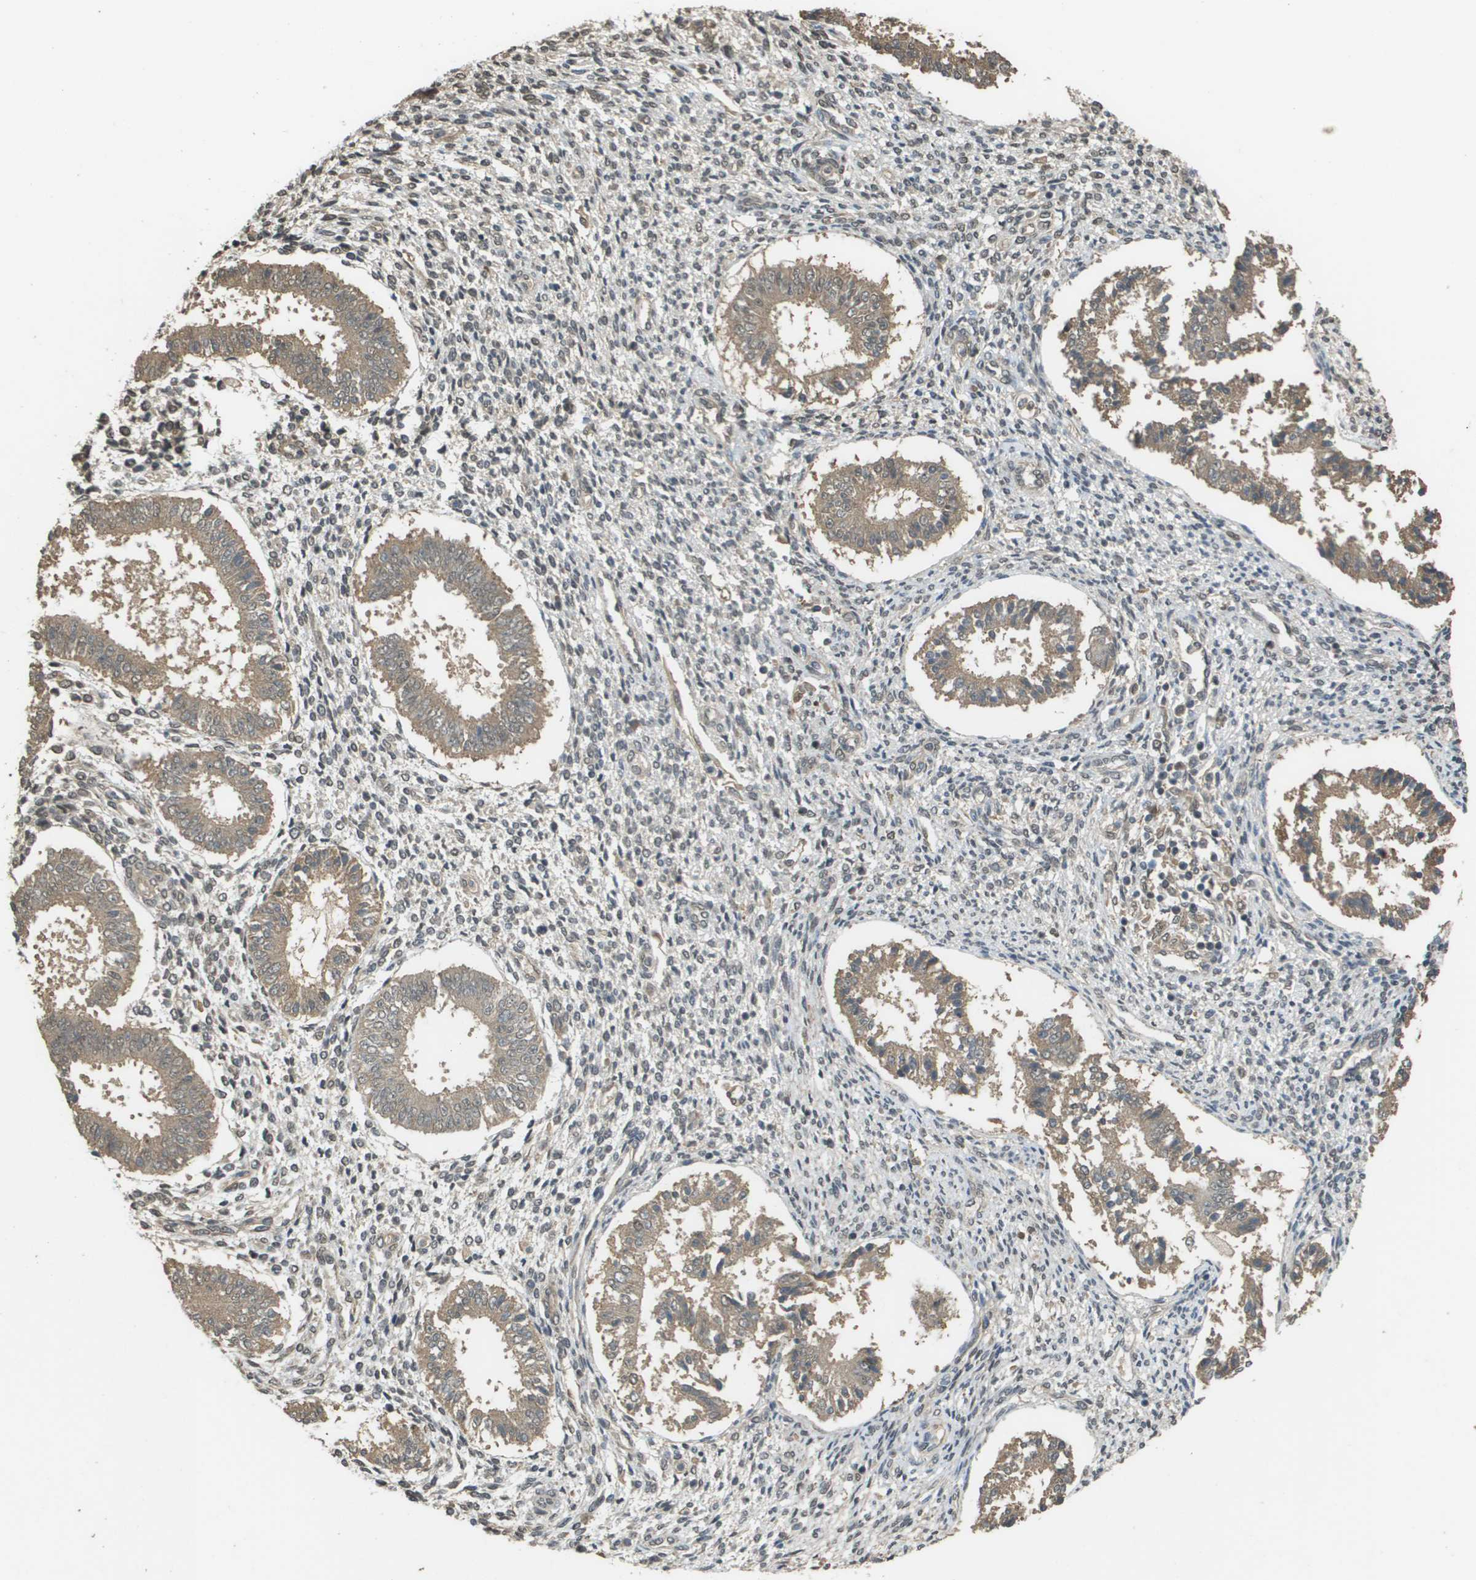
{"staining": {"intensity": "negative", "quantity": "none", "location": "none"}, "tissue": "endometrium", "cell_type": "Cells in endometrial stroma", "image_type": "normal", "snomed": [{"axis": "morphology", "description": "Normal tissue, NOS"}, {"axis": "topography", "description": "Endometrium"}], "caption": "Immunohistochemistry image of normal endometrium: endometrium stained with DAB exhibits no significant protein staining in cells in endometrial stroma.", "gene": "NDRG2", "patient": {"sex": "female", "age": 35}}